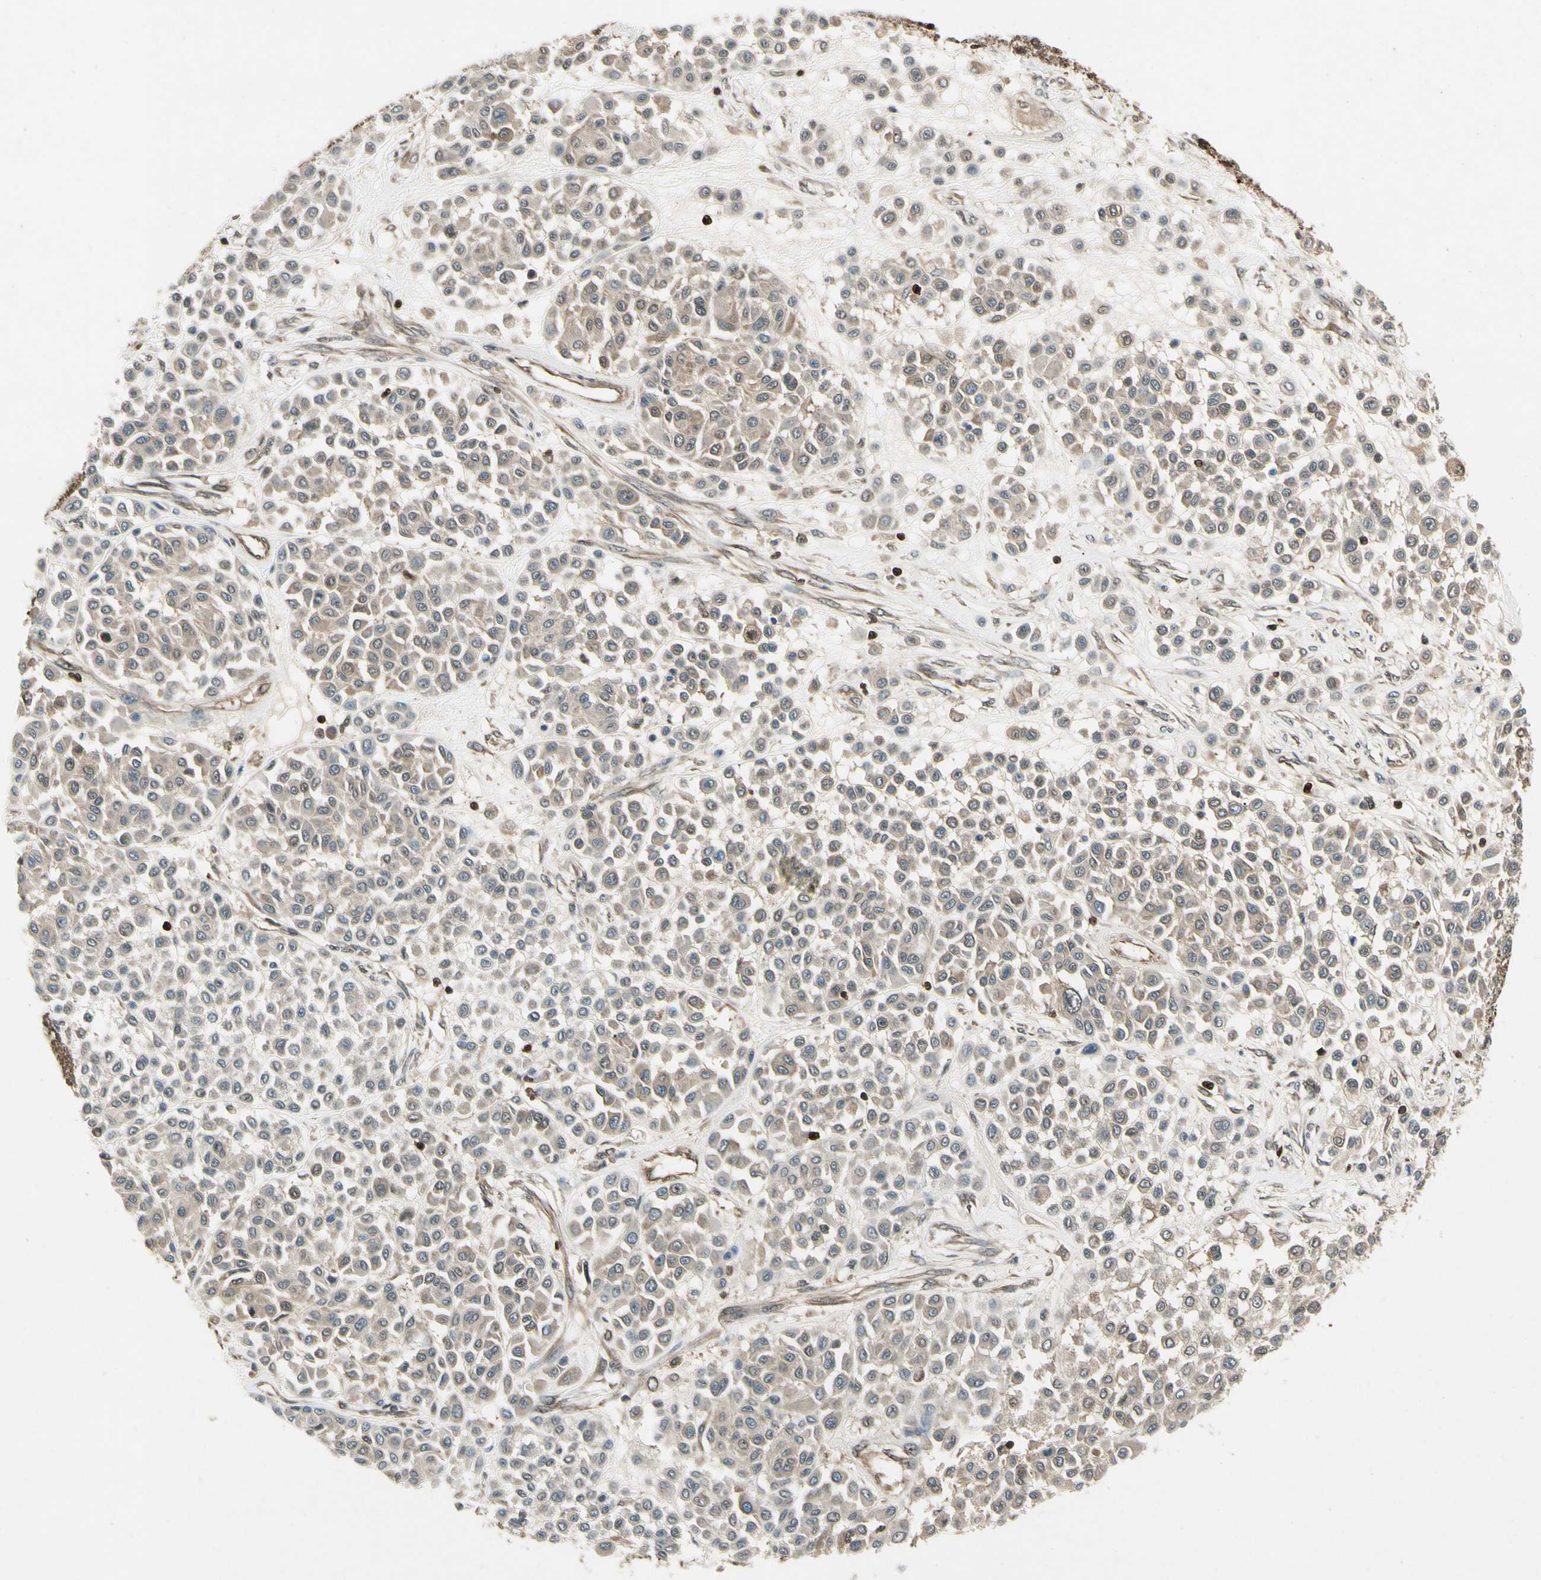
{"staining": {"intensity": "weak", "quantity": "25%-75%", "location": "cytoplasmic/membranous"}, "tissue": "melanoma", "cell_type": "Tumor cells", "image_type": "cancer", "snomed": [{"axis": "morphology", "description": "Malignant melanoma, Metastatic site"}, {"axis": "topography", "description": "Soft tissue"}], "caption": "Immunohistochemistry (IHC) staining of malignant melanoma (metastatic site), which exhibits low levels of weak cytoplasmic/membranous expression in approximately 25%-75% of tumor cells indicating weak cytoplasmic/membranous protein expression. The staining was performed using DAB (brown) for protein detection and nuclei were counterstained in hematoxylin (blue).", "gene": "YWHAQ", "patient": {"sex": "male", "age": 41}}